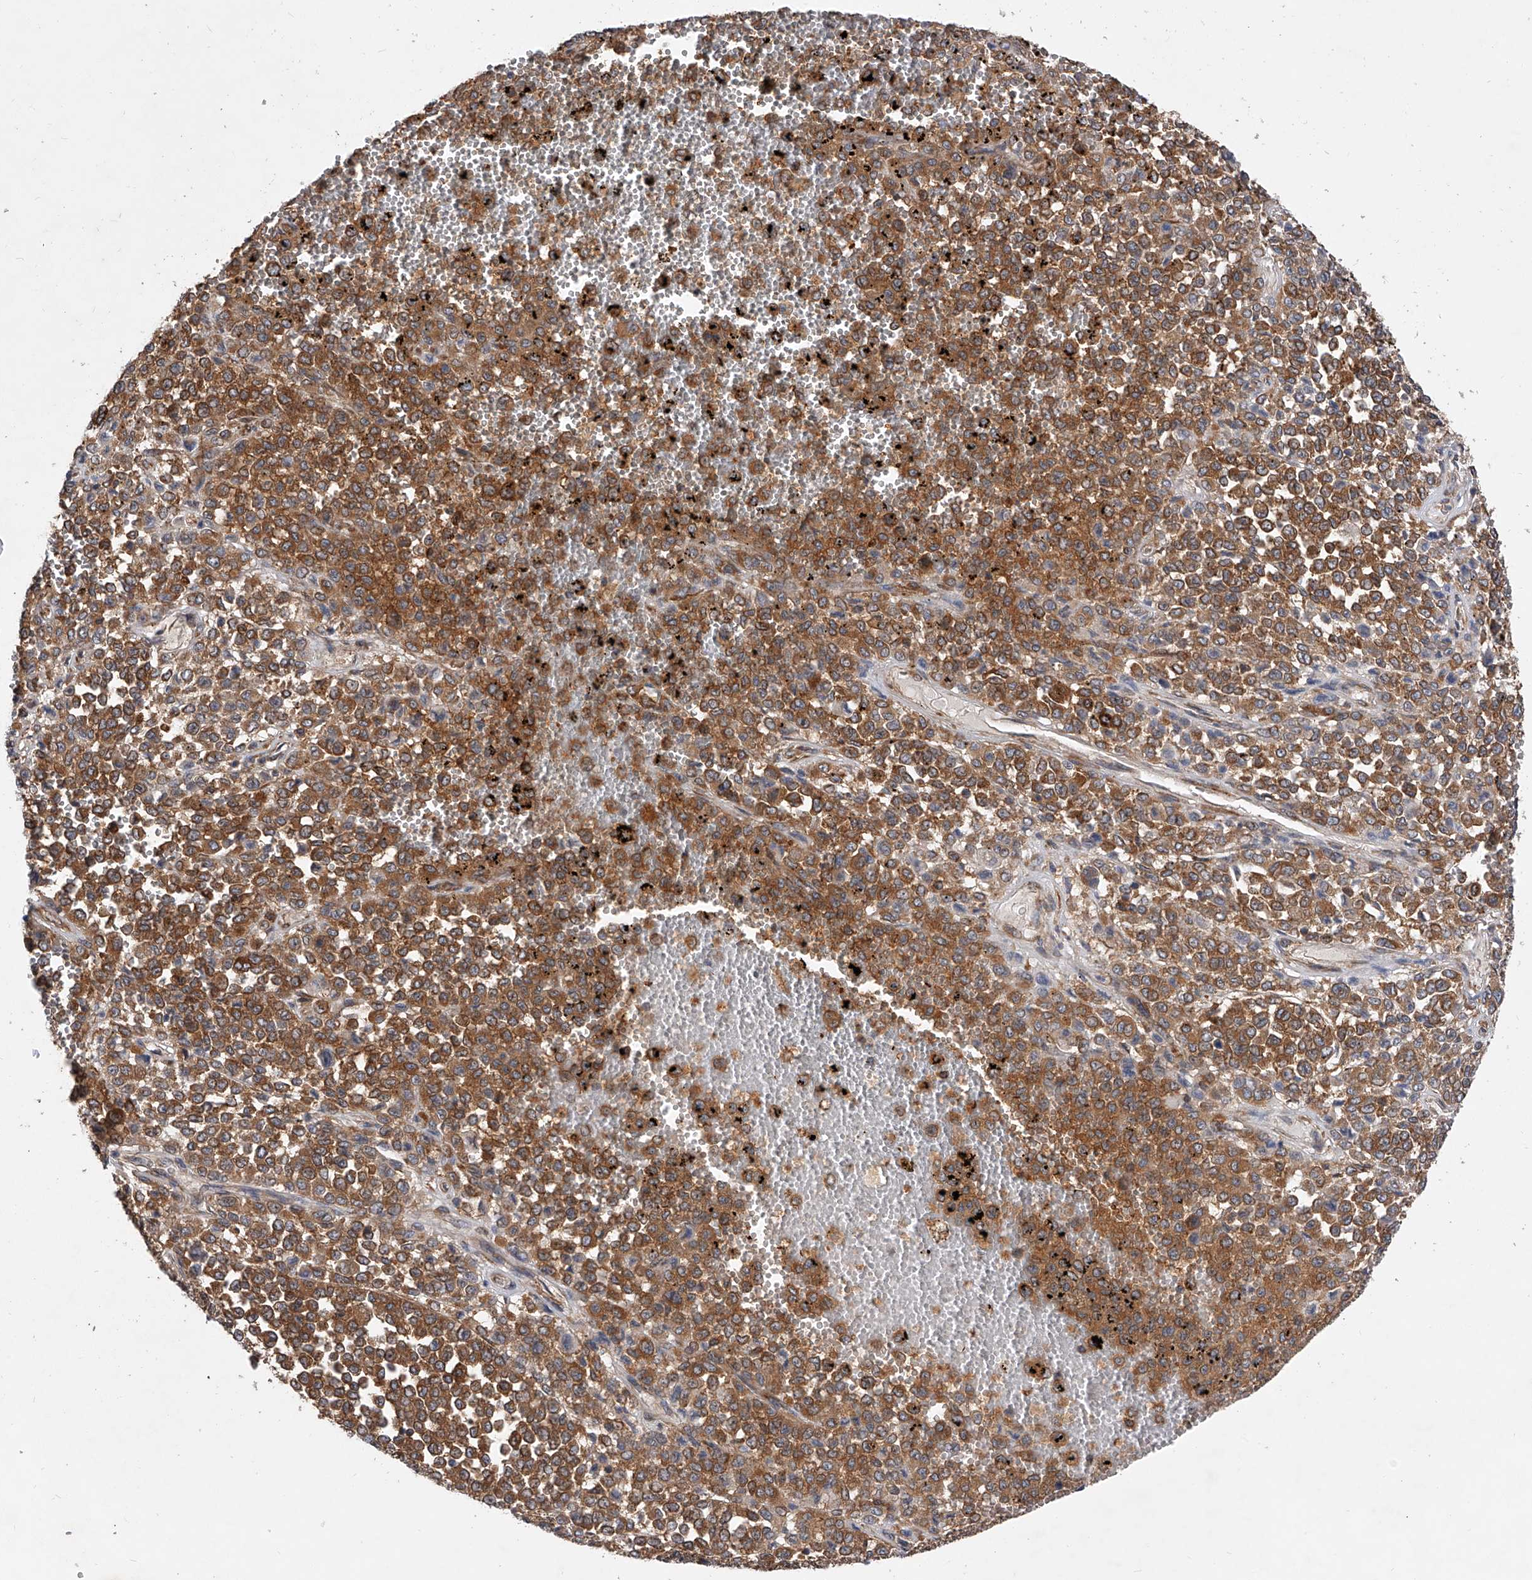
{"staining": {"intensity": "moderate", "quantity": ">75%", "location": "cytoplasmic/membranous"}, "tissue": "melanoma", "cell_type": "Tumor cells", "image_type": "cancer", "snomed": [{"axis": "morphology", "description": "Malignant melanoma, Metastatic site"}, {"axis": "topography", "description": "Pancreas"}], "caption": "High-magnification brightfield microscopy of malignant melanoma (metastatic site) stained with DAB (brown) and counterstained with hematoxylin (blue). tumor cells exhibit moderate cytoplasmic/membranous positivity is present in about>75% of cells. (brown staining indicates protein expression, while blue staining denotes nuclei).", "gene": "CFAP410", "patient": {"sex": "female", "age": 30}}